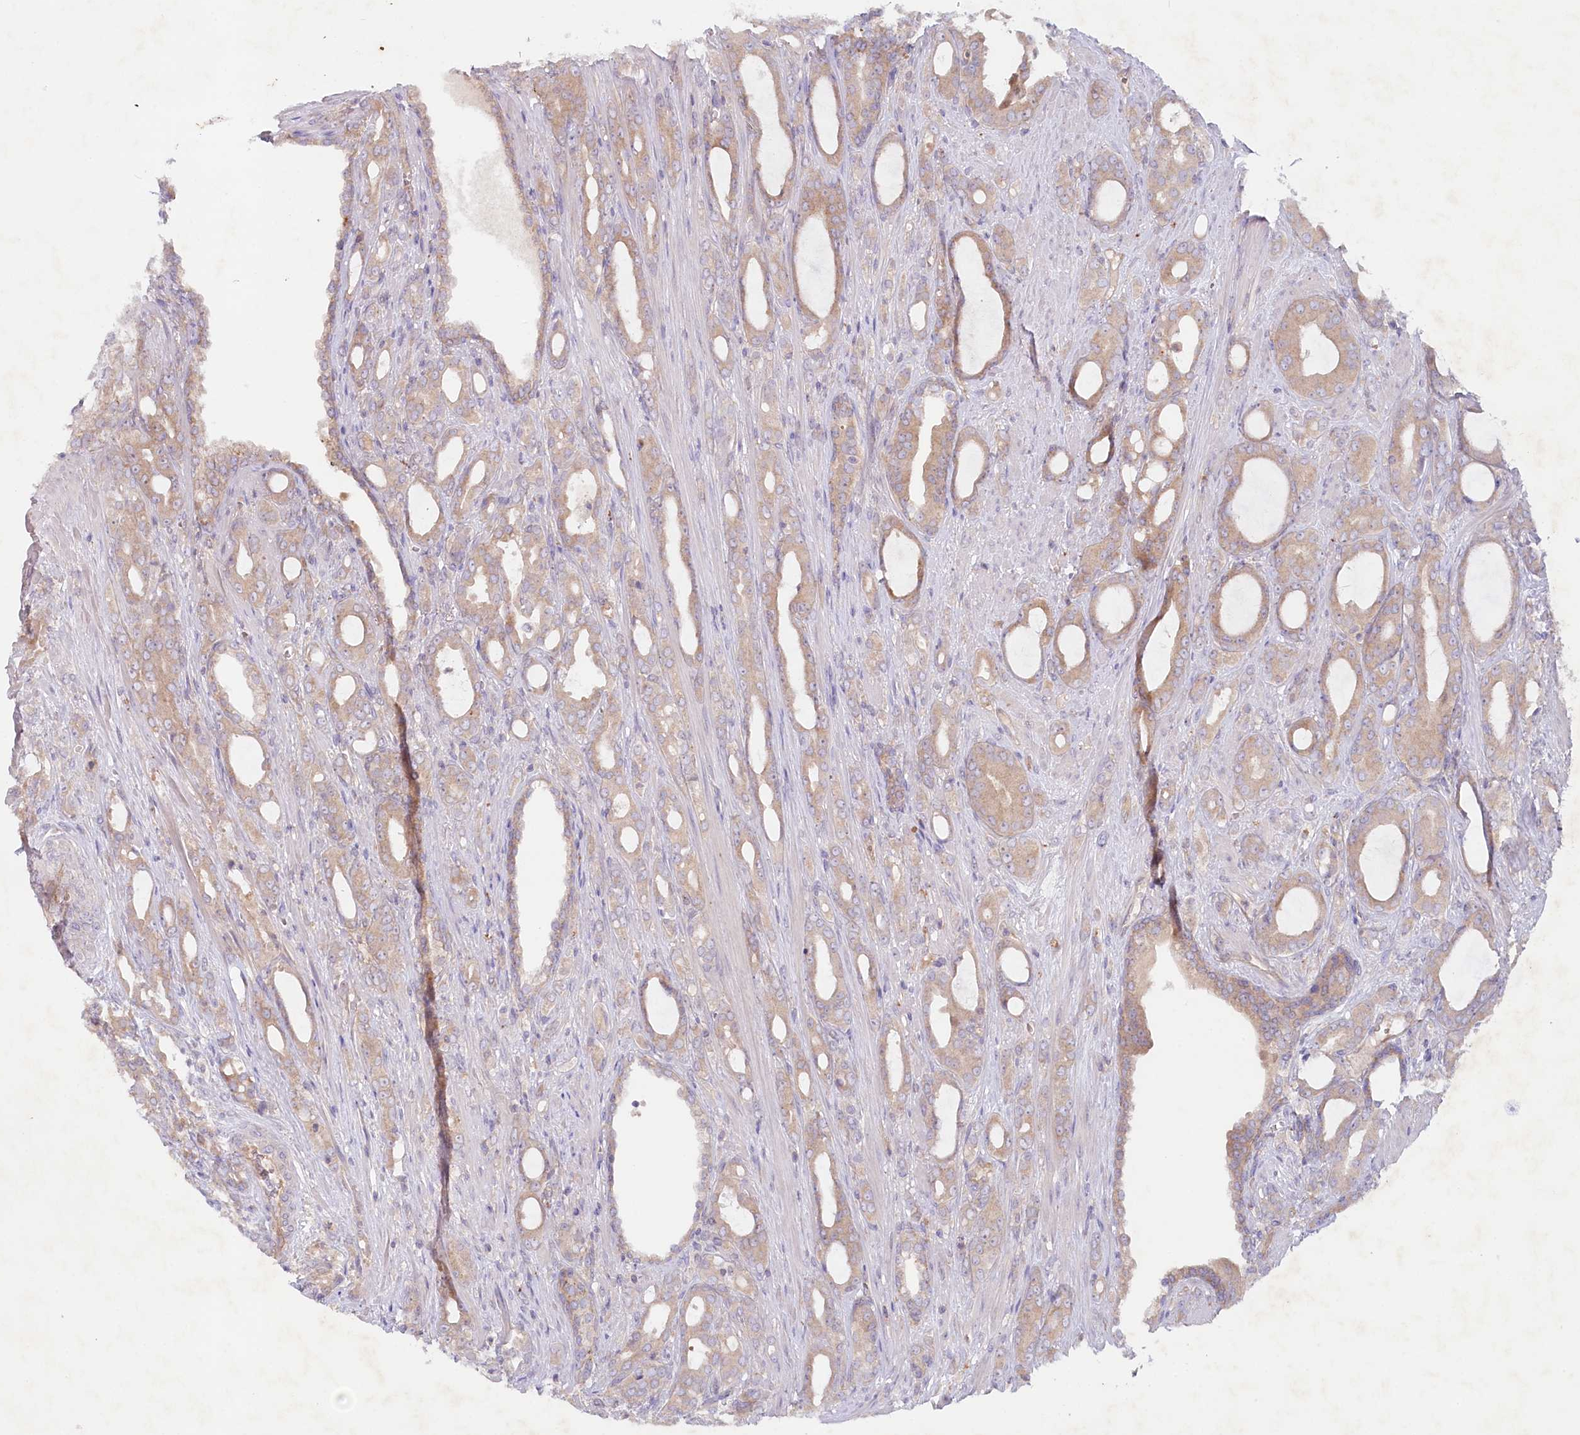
{"staining": {"intensity": "weak", "quantity": ">75%", "location": "cytoplasmic/membranous"}, "tissue": "prostate cancer", "cell_type": "Tumor cells", "image_type": "cancer", "snomed": [{"axis": "morphology", "description": "Adenocarcinoma, High grade"}, {"axis": "topography", "description": "Prostate"}], "caption": "Immunohistochemistry (IHC) (DAB) staining of human prostate cancer demonstrates weak cytoplasmic/membranous protein positivity in about >75% of tumor cells.", "gene": "TNIP1", "patient": {"sex": "male", "age": 72}}